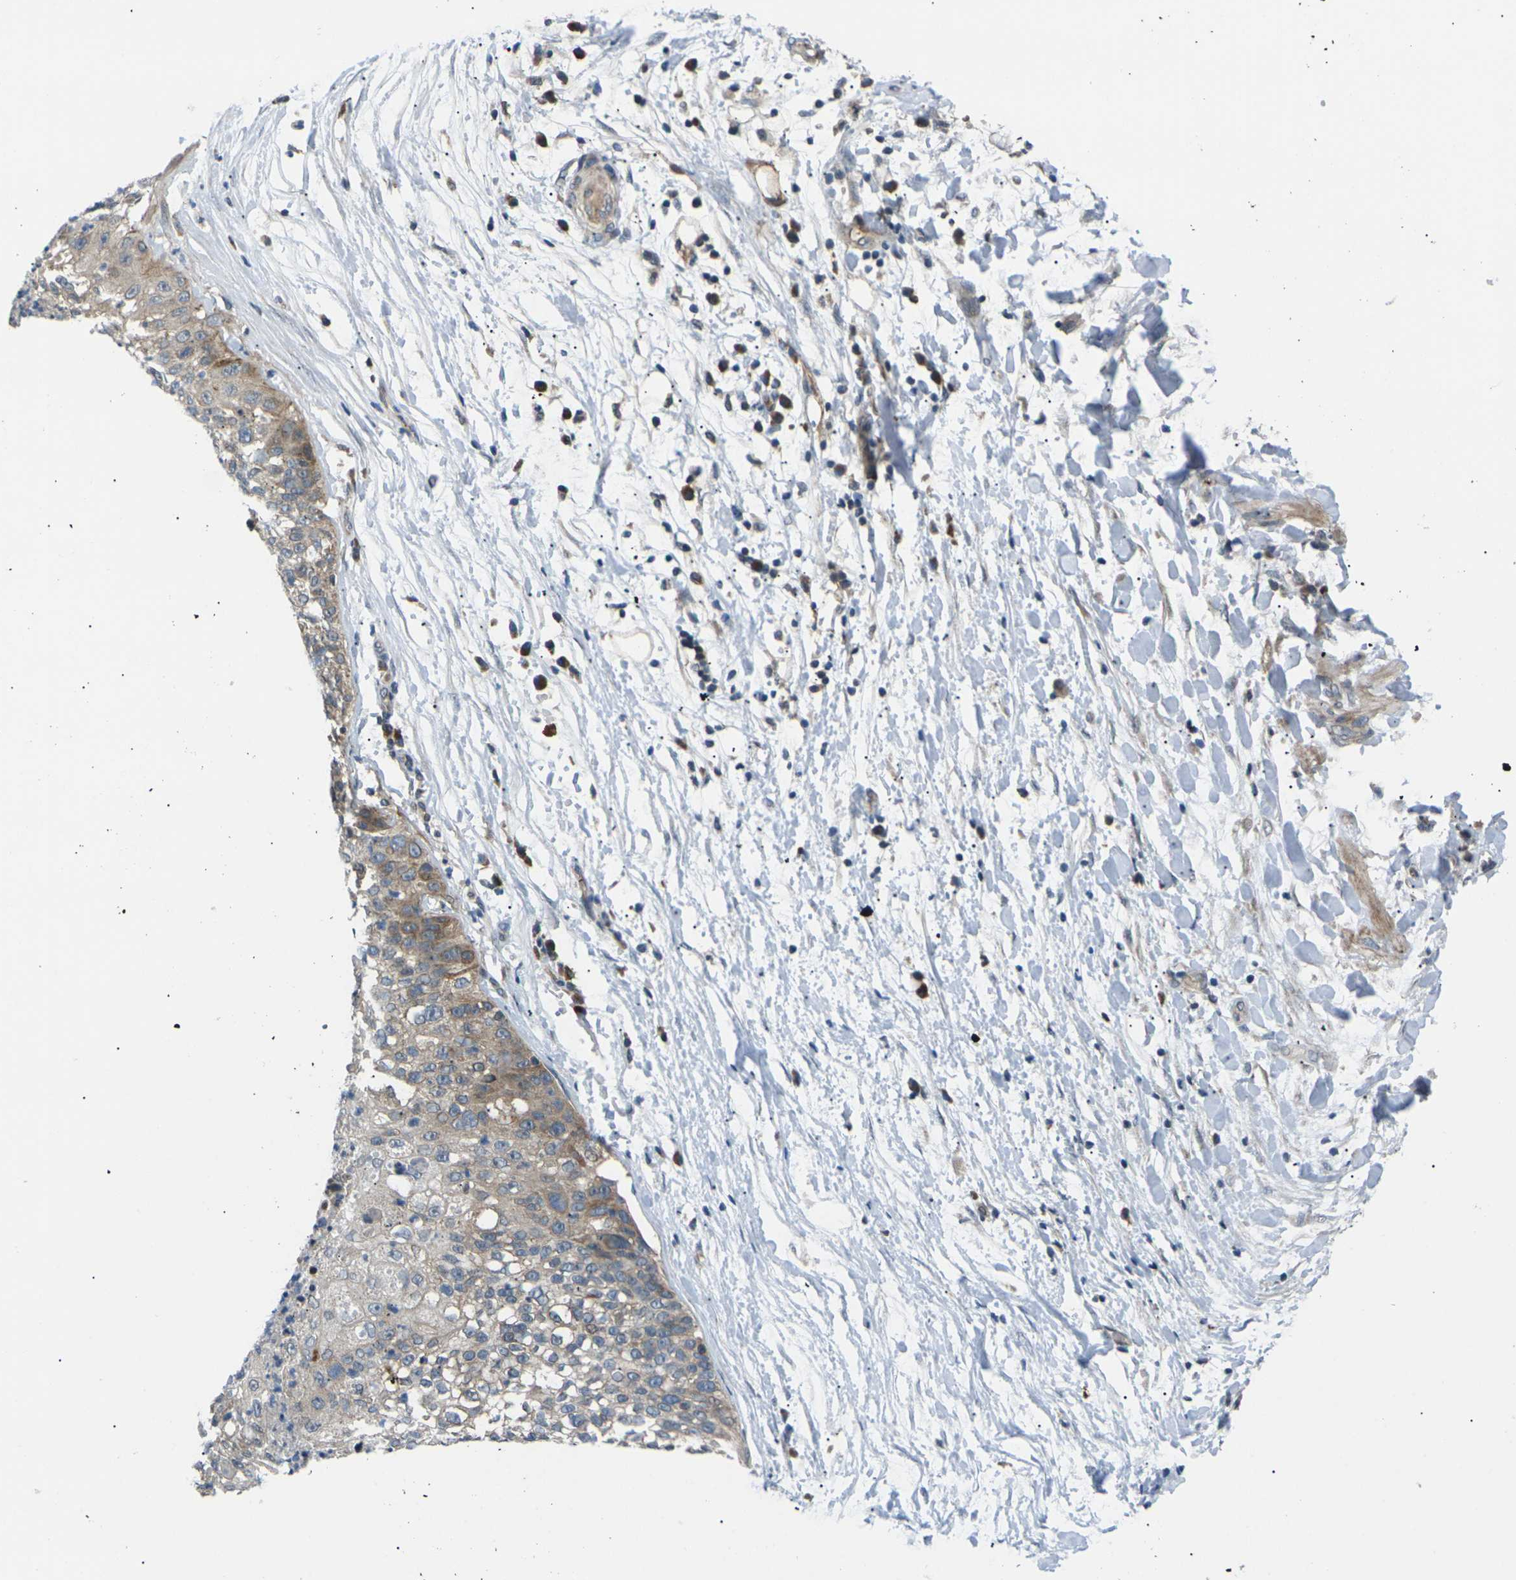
{"staining": {"intensity": "moderate", "quantity": "<25%", "location": "cytoplasmic/membranous"}, "tissue": "lung cancer", "cell_type": "Tumor cells", "image_type": "cancer", "snomed": [{"axis": "morphology", "description": "Inflammation, NOS"}, {"axis": "morphology", "description": "Squamous cell carcinoma, NOS"}, {"axis": "topography", "description": "Lymph node"}, {"axis": "topography", "description": "Soft tissue"}, {"axis": "topography", "description": "Lung"}], "caption": "Lung squamous cell carcinoma stained with immunohistochemistry (IHC) shows moderate cytoplasmic/membranous staining in about <25% of tumor cells. (brown staining indicates protein expression, while blue staining denotes nuclei).", "gene": "RPS6KA3", "patient": {"sex": "male", "age": 66}}